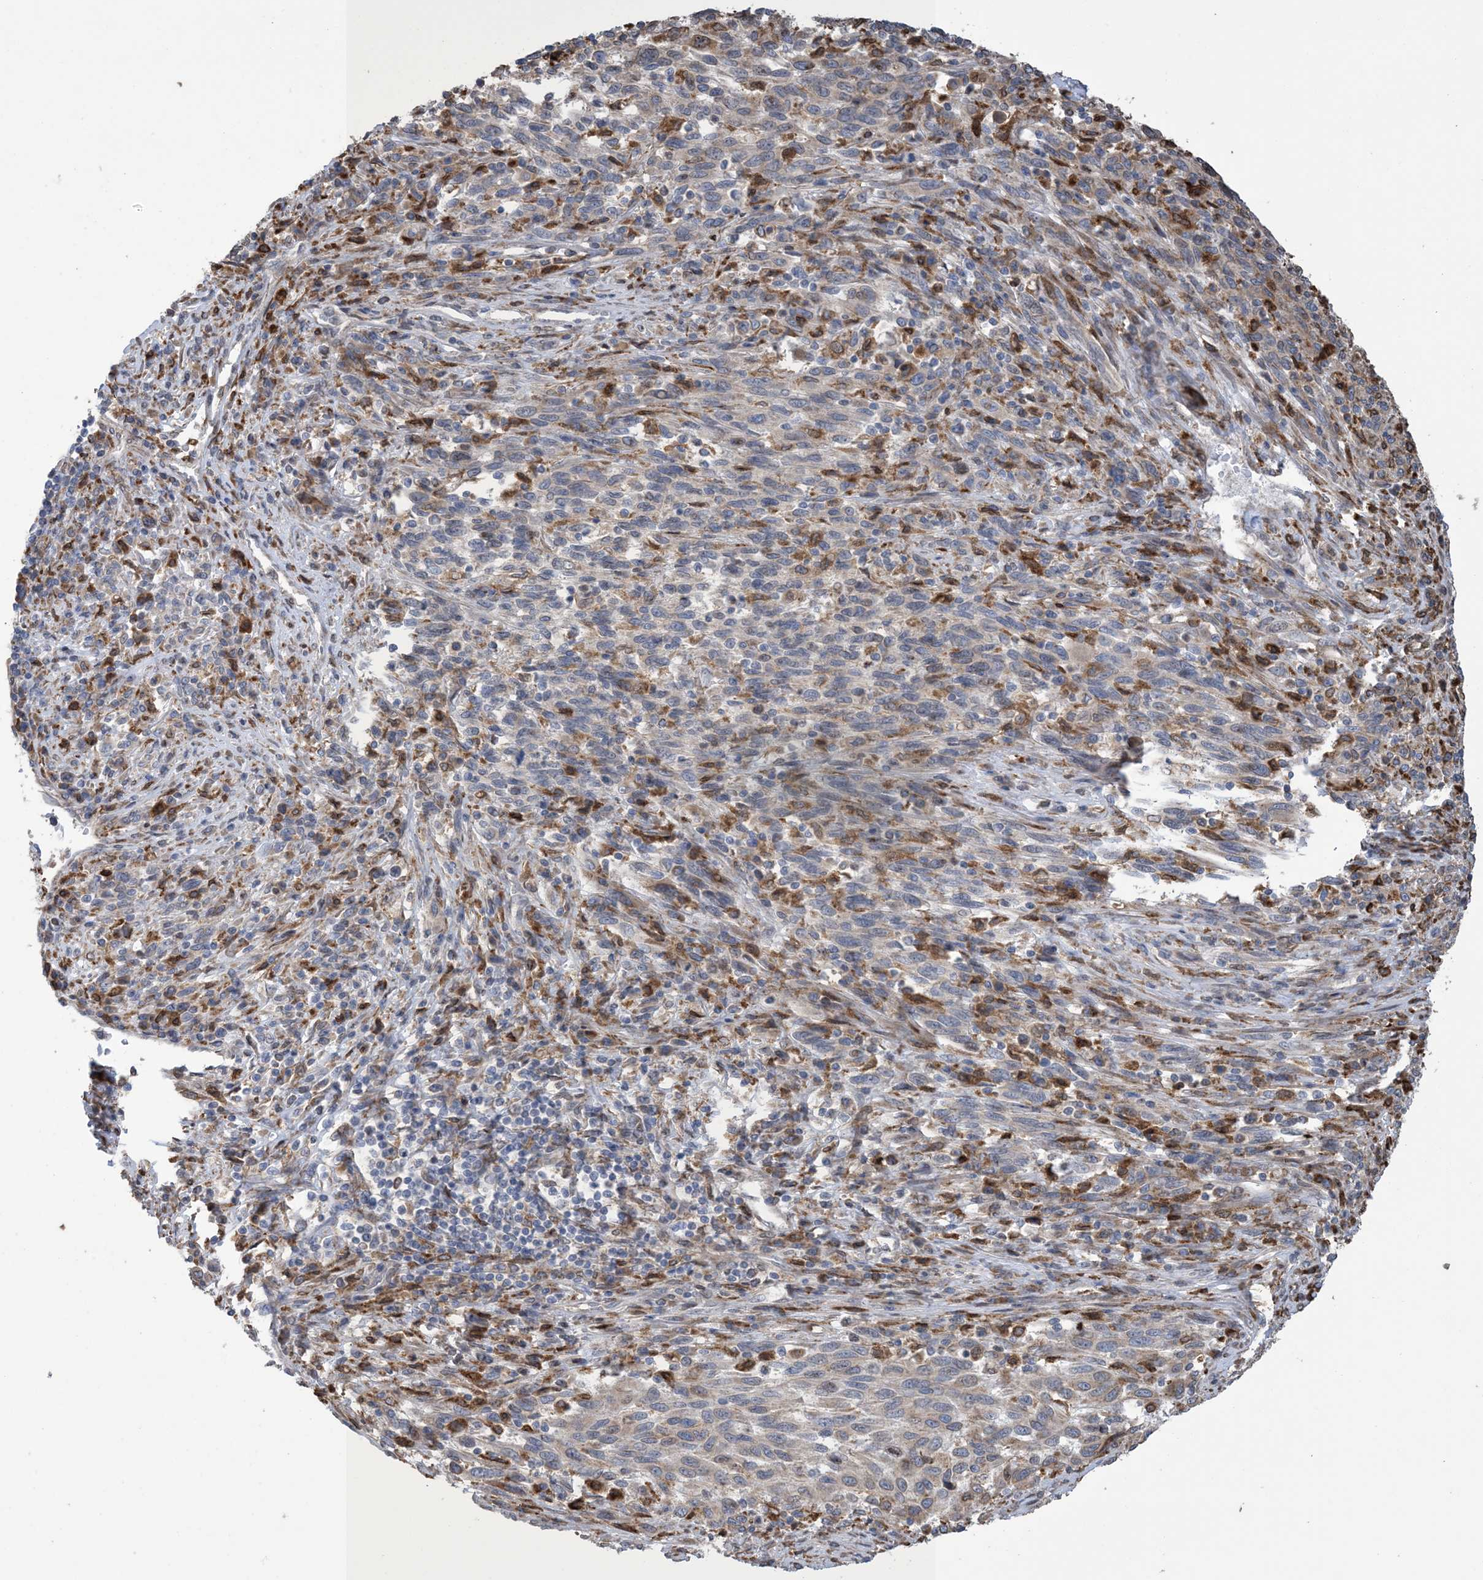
{"staining": {"intensity": "weak", "quantity": "<25%", "location": "cytoplasmic/membranous"}, "tissue": "melanoma", "cell_type": "Tumor cells", "image_type": "cancer", "snomed": [{"axis": "morphology", "description": "Malignant melanoma, Metastatic site"}, {"axis": "topography", "description": "Lymph node"}], "caption": "Immunohistochemistry photomicrograph of neoplastic tissue: melanoma stained with DAB (3,3'-diaminobenzidine) exhibits no significant protein positivity in tumor cells.", "gene": "SHANK1", "patient": {"sex": "male", "age": 61}}